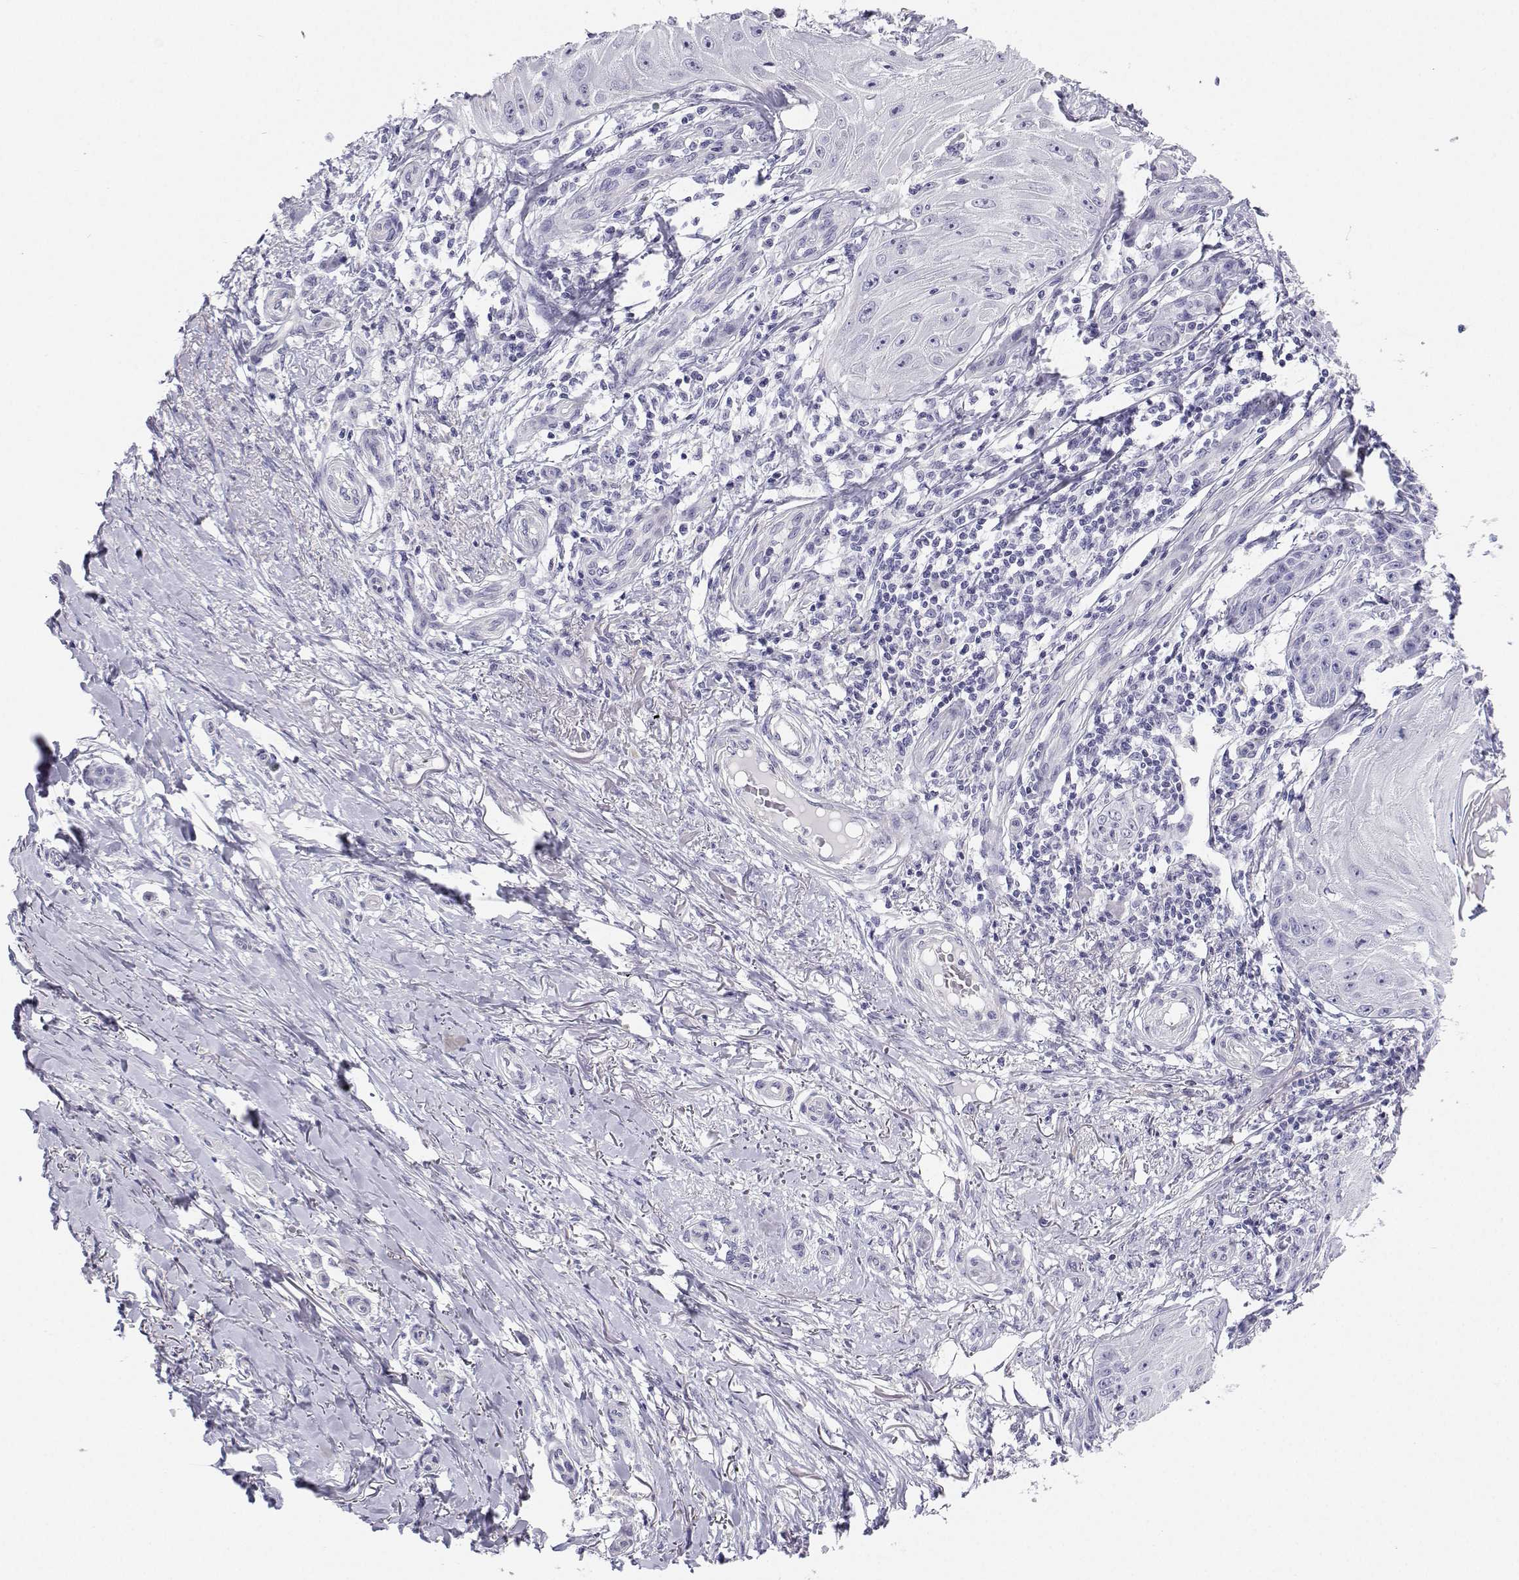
{"staining": {"intensity": "negative", "quantity": "none", "location": "none"}, "tissue": "skin cancer", "cell_type": "Tumor cells", "image_type": "cancer", "snomed": [{"axis": "morphology", "description": "Squamous cell carcinoma, NOS"}, {"axis": "topography", "description": "Skin"}], "caption": "High magnification brightfield microscopy of skin cancer stained with DAB (brown) and counterstained with hematoxylin (blue): tumor cells show no significant positivity.", "gene": "BHMT", "patient": {"sex": "female", "age": 77}}